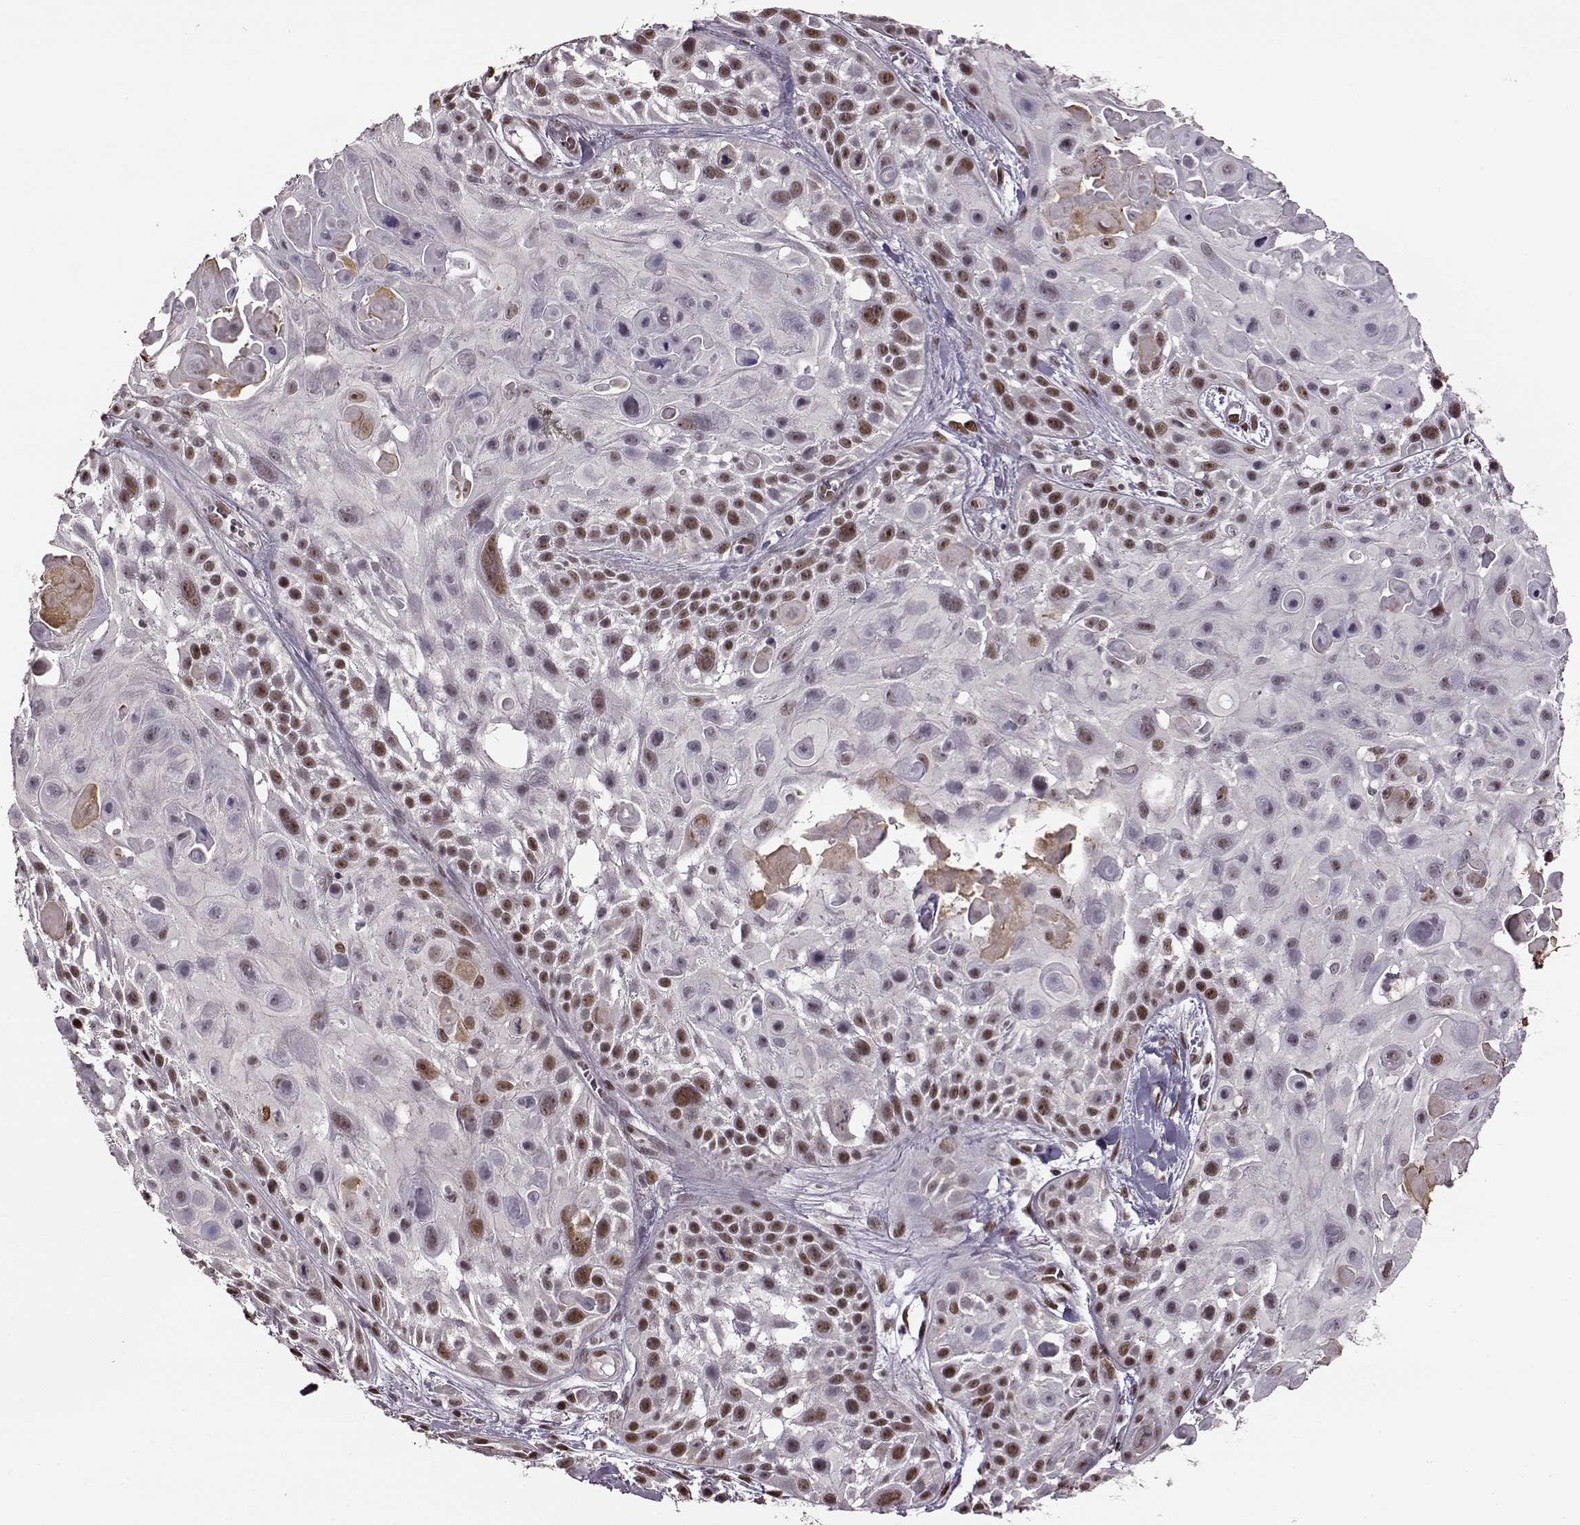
{"staining": {"intensity": "moderate", "quantity": "25%-75%", "location": "nuclear"}, "tissue": "skin cancer", "cell_type": "Tumor cells", "image_type": "cancer", "snomed": [{"axis": "morphology", "description": "Squamous cell carcinoma, NOS"}, {"axis": "topography", "description": "Skin"}, {"axis": "topography", "description": "Anal"}], "caption": "Protein staining of skin squamous cell carcinoma tissue displays moderate nuclear positivity in approximately 25%-75% of tumor cells.", "gene": "FTO", "patient": {"sex": "female", "age": 75}}